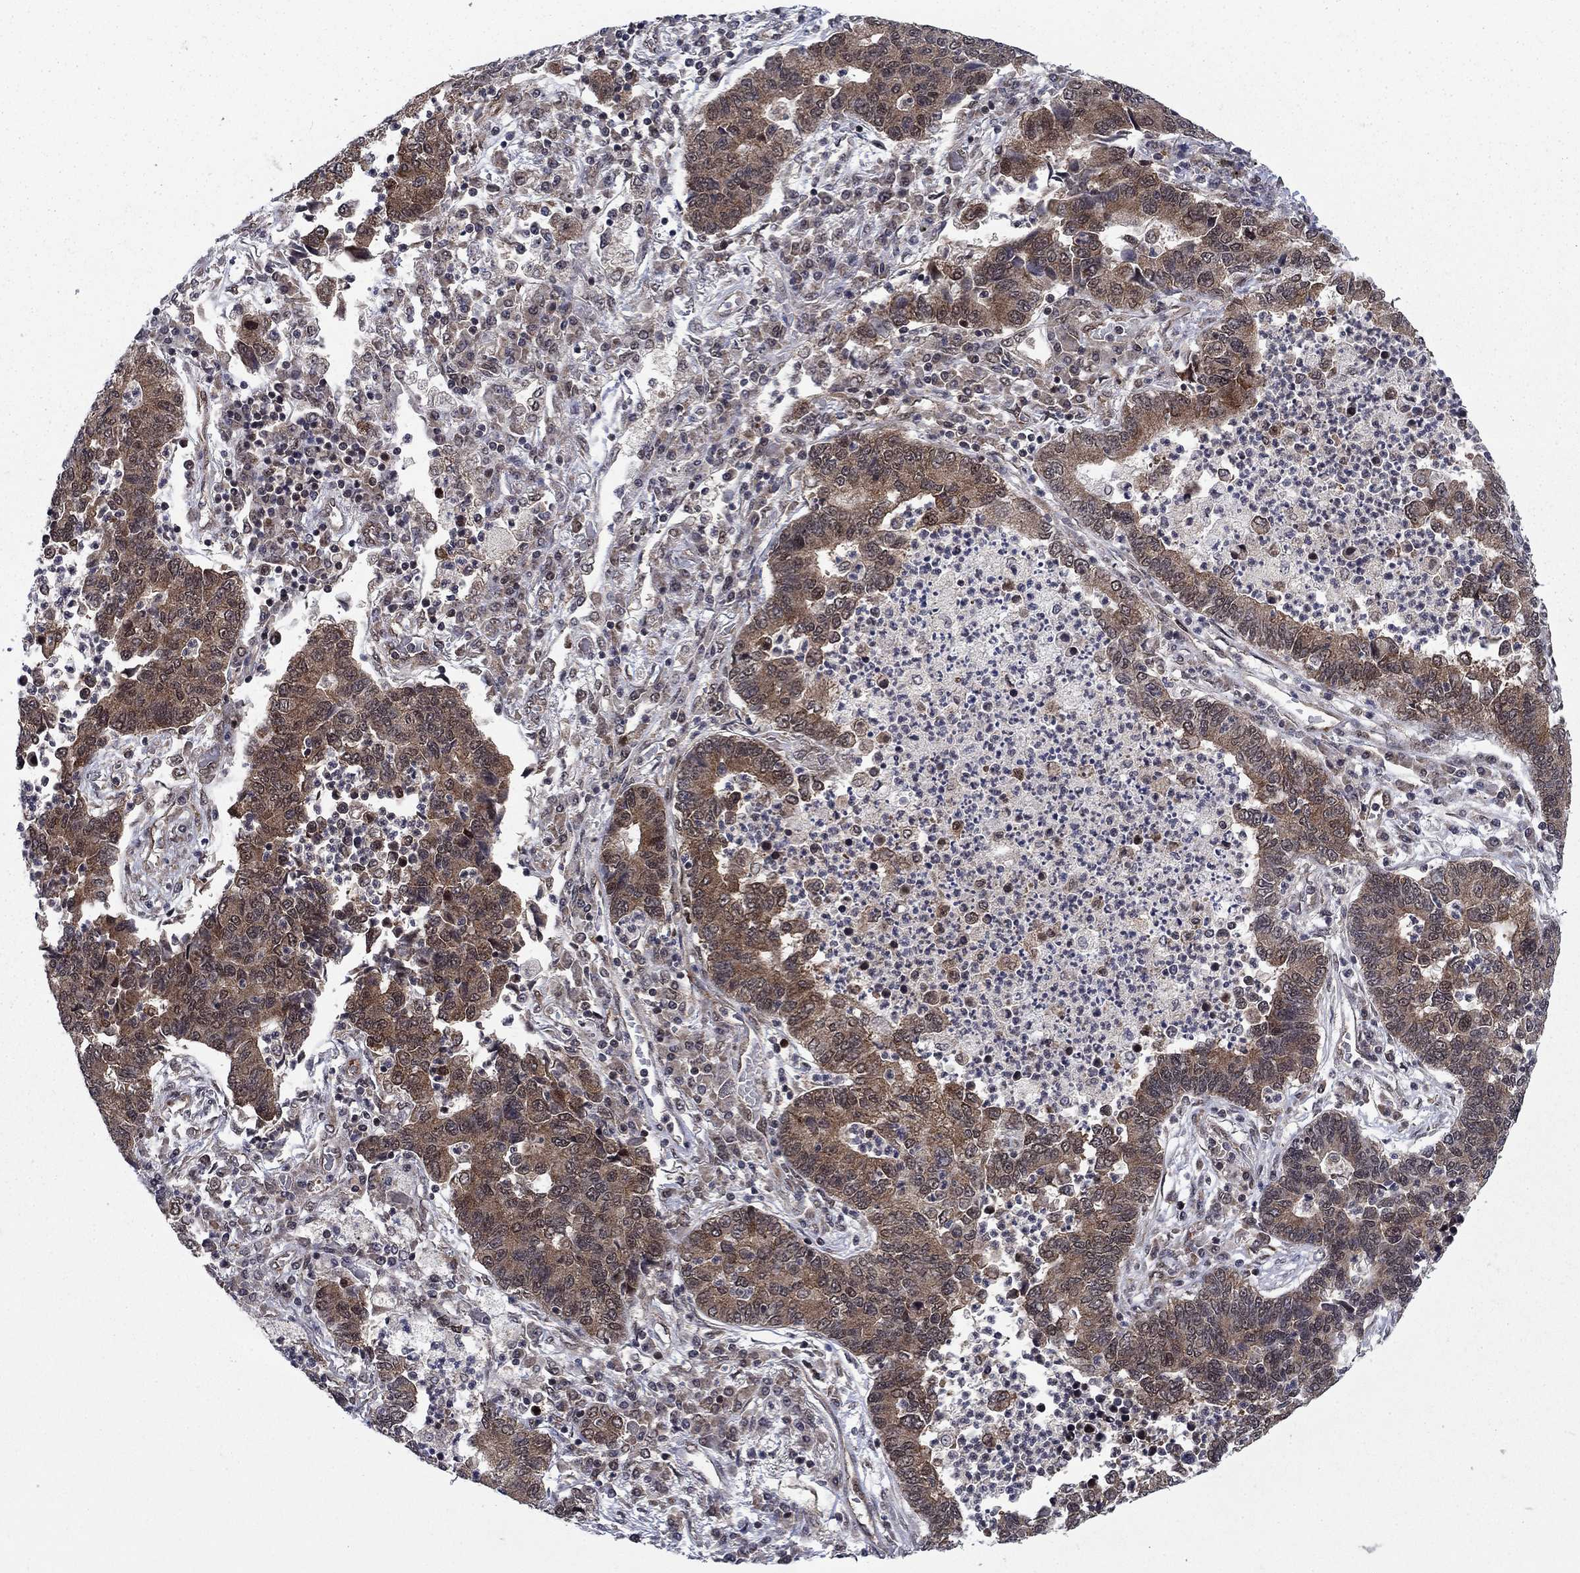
{"staining": {"intensity": "moderate", "quantity": "25%-75%", "location": "cytoplasmic/membranous"}, "tissue": "lung cancer", "cell_type": "Tumor cells", "image_type": "cancer", "snomed": [{"axis": "morphology", "description": "Adenocarcinoma, NOS"}, {"axis": "topography", "description": "Lung"}], "caption": "This histopathology image exhibits lung cancer (adenocarcinoma) stained with IHC to label a protein in brown. The cytoplasmic/membranous of tumor cells show moderate positivity for the protein. Nuclei are counter-stained blue.", "gene": "DNAJA1", "patient": {"sex": "female", "age": 57}}